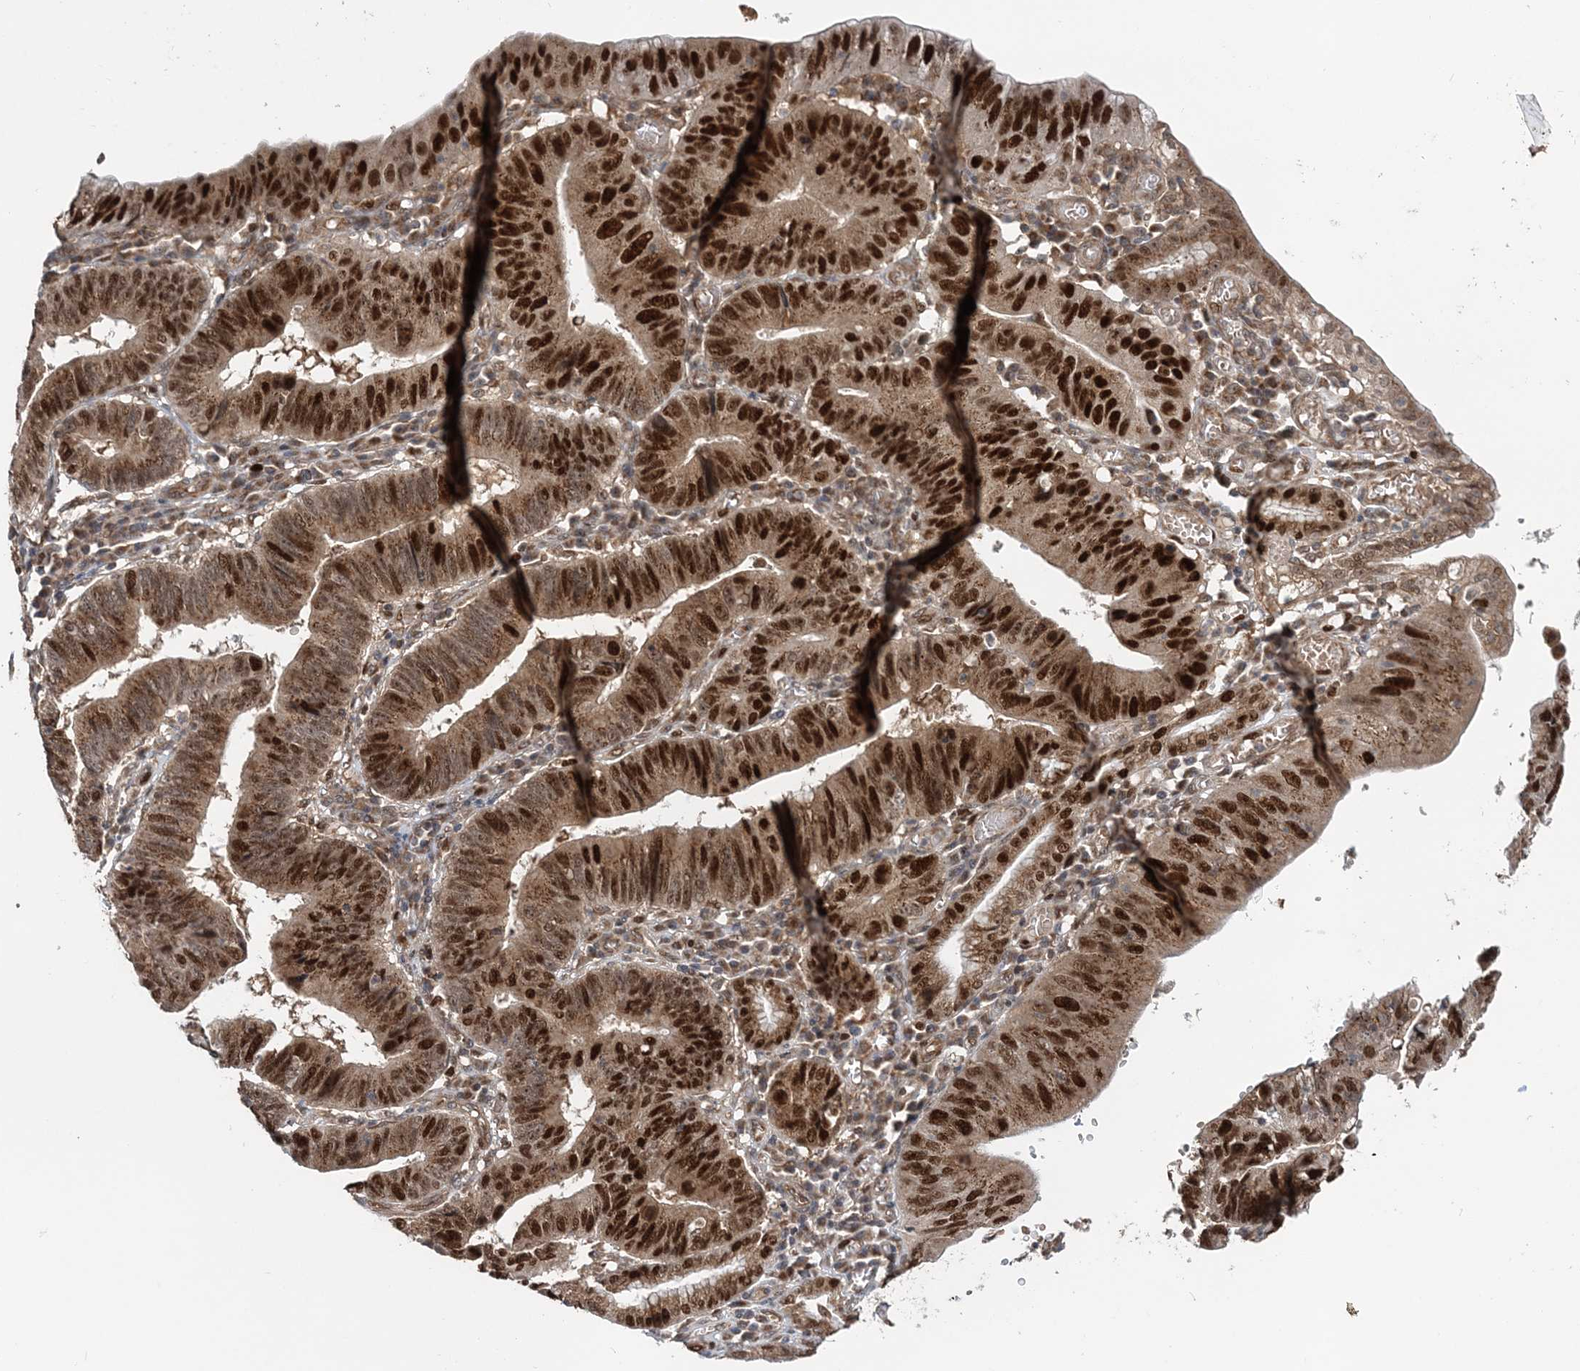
{"staining": {"intensity": "strong", "quantity": ">75%", "location": "cytoplasmic/membranous,nuclear"}, "tissue": "stomach cancer", "cell_type": "Tumor cells", "image_type": "cancer", "snomed": [{"axis": "morphology", "description": "Adenocarcinoma, NOS"}, {"axis": "topography", "description": "Stomach"}], "caption": "Human stomach adenocarcinoma stained for a protein (brown) demonstrates strong cytoplasmic/membranous and nuclear positive expression in approximately >75% of tumor cells.", "gene": "KIF4A", "patient": {"sex": "male", "age": 59}}